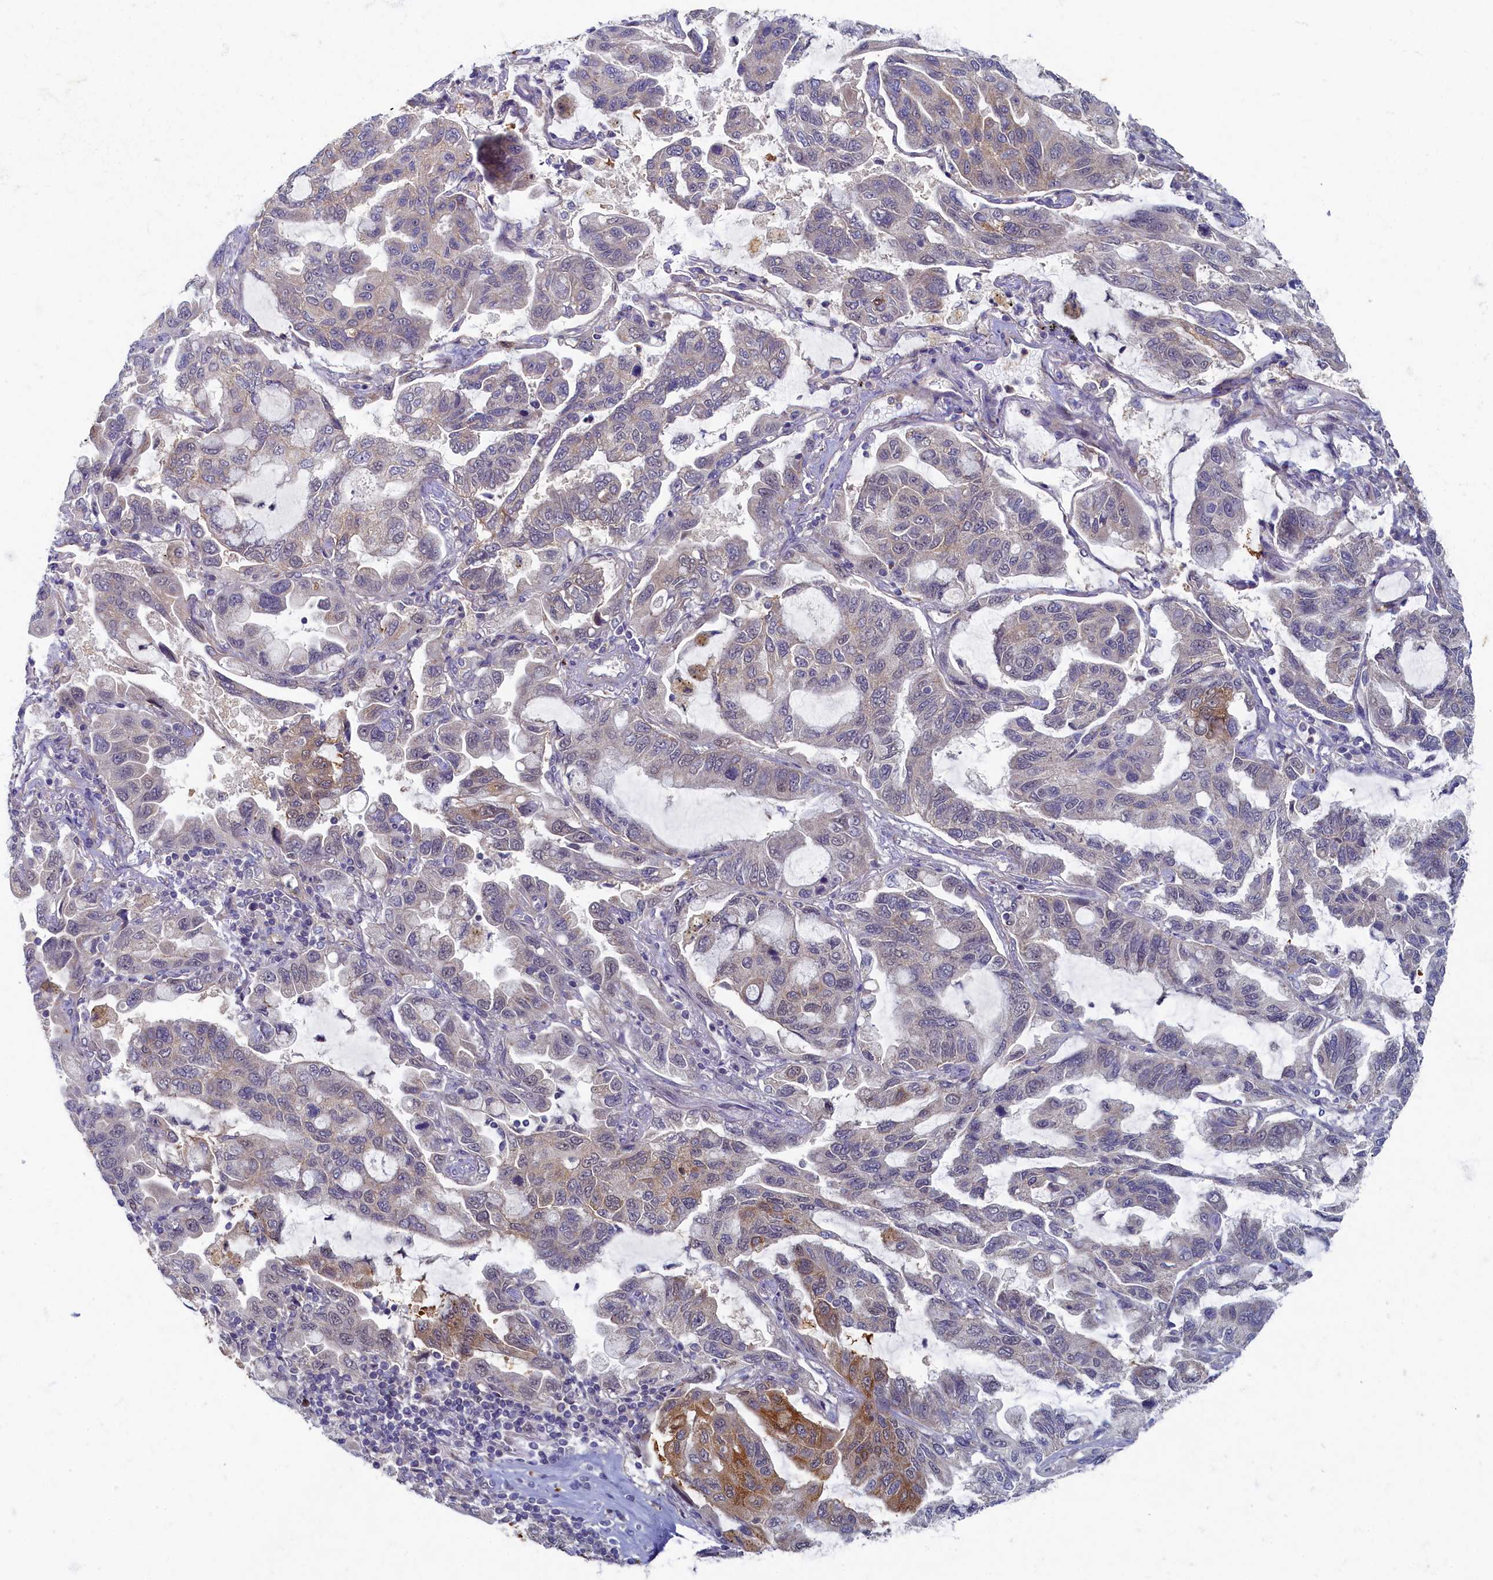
{"staining": {"intensity": "weak", "quantity": "<25%", "location": "cytoplasmic/membranous"}, "tissue": "lung cancer", "cell_type": "Tumor cells", "image_type": "cancer", "snomed": [{"axis": "morphology", "description": "Adenocarcinoma, NOS"}, {"axis": "topography", "description": "Lung"}], "caption": "IHC photomicrograph of neoplastic tissue: human lung adenocarcinoma stained with DAB exhibits no significant protein staining in tumor cells.", "gene": "WDR59", "patient": {"sex": "male", "age": 64}}